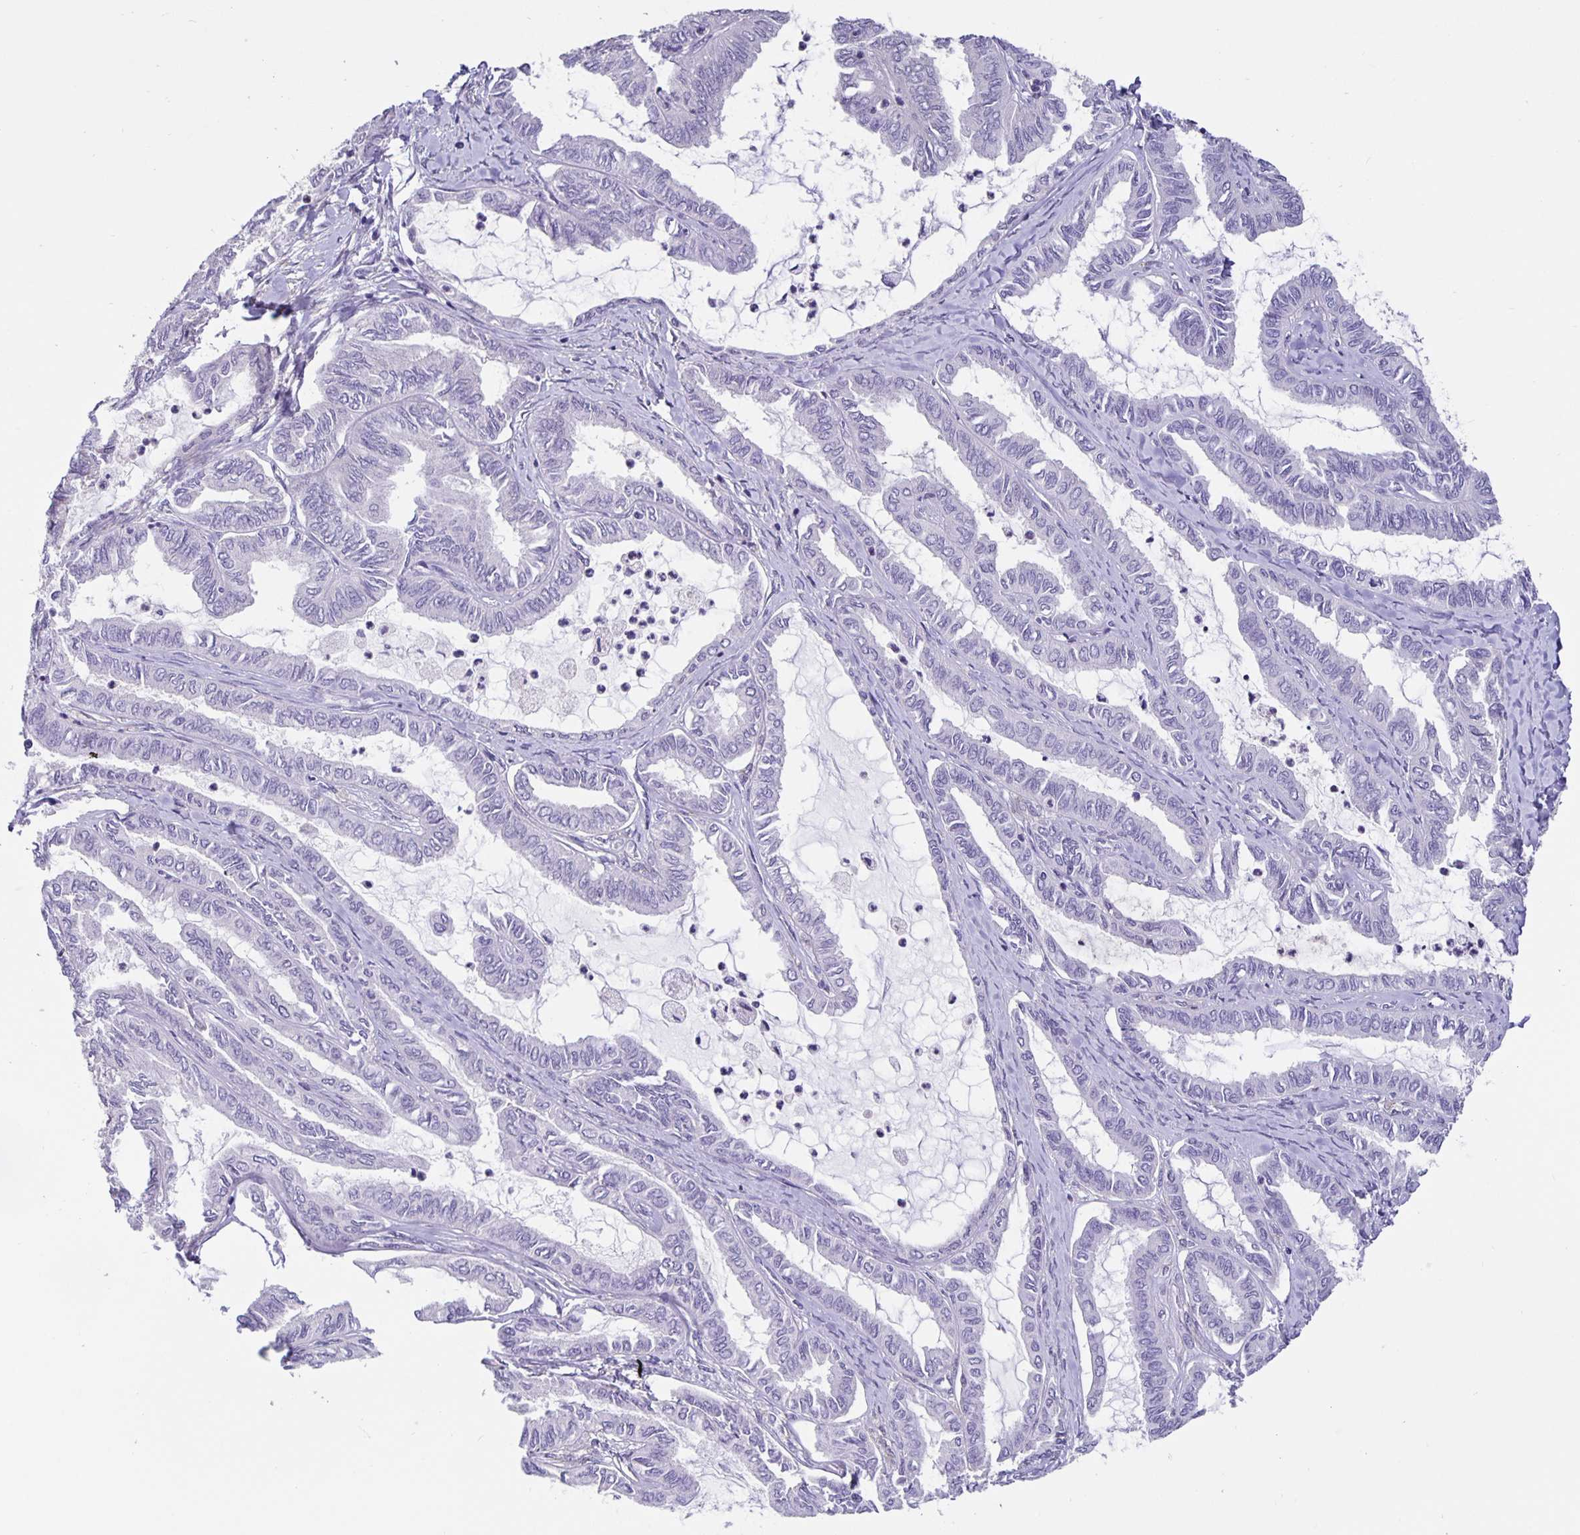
{"staining": {"intensity": "negative", "quantity": "none", "location": "none"}, "tissue": "ovarian cancer", "cell_type": "Tumor cells", "image_type": "cancer", "snomed": [{"axis": "morphology", "description": "Carcinoma, endometroid"}, {"axis": "topography", "description": "Ovary"}], "caption": "The immunohistochemistry (IHC) histopathology image has no significant expression in tumor cells of endometroid carcinoma (ovarian) tissue.", "gene": "FOSL2", "patient": {"sex": "female", "age": 70}}